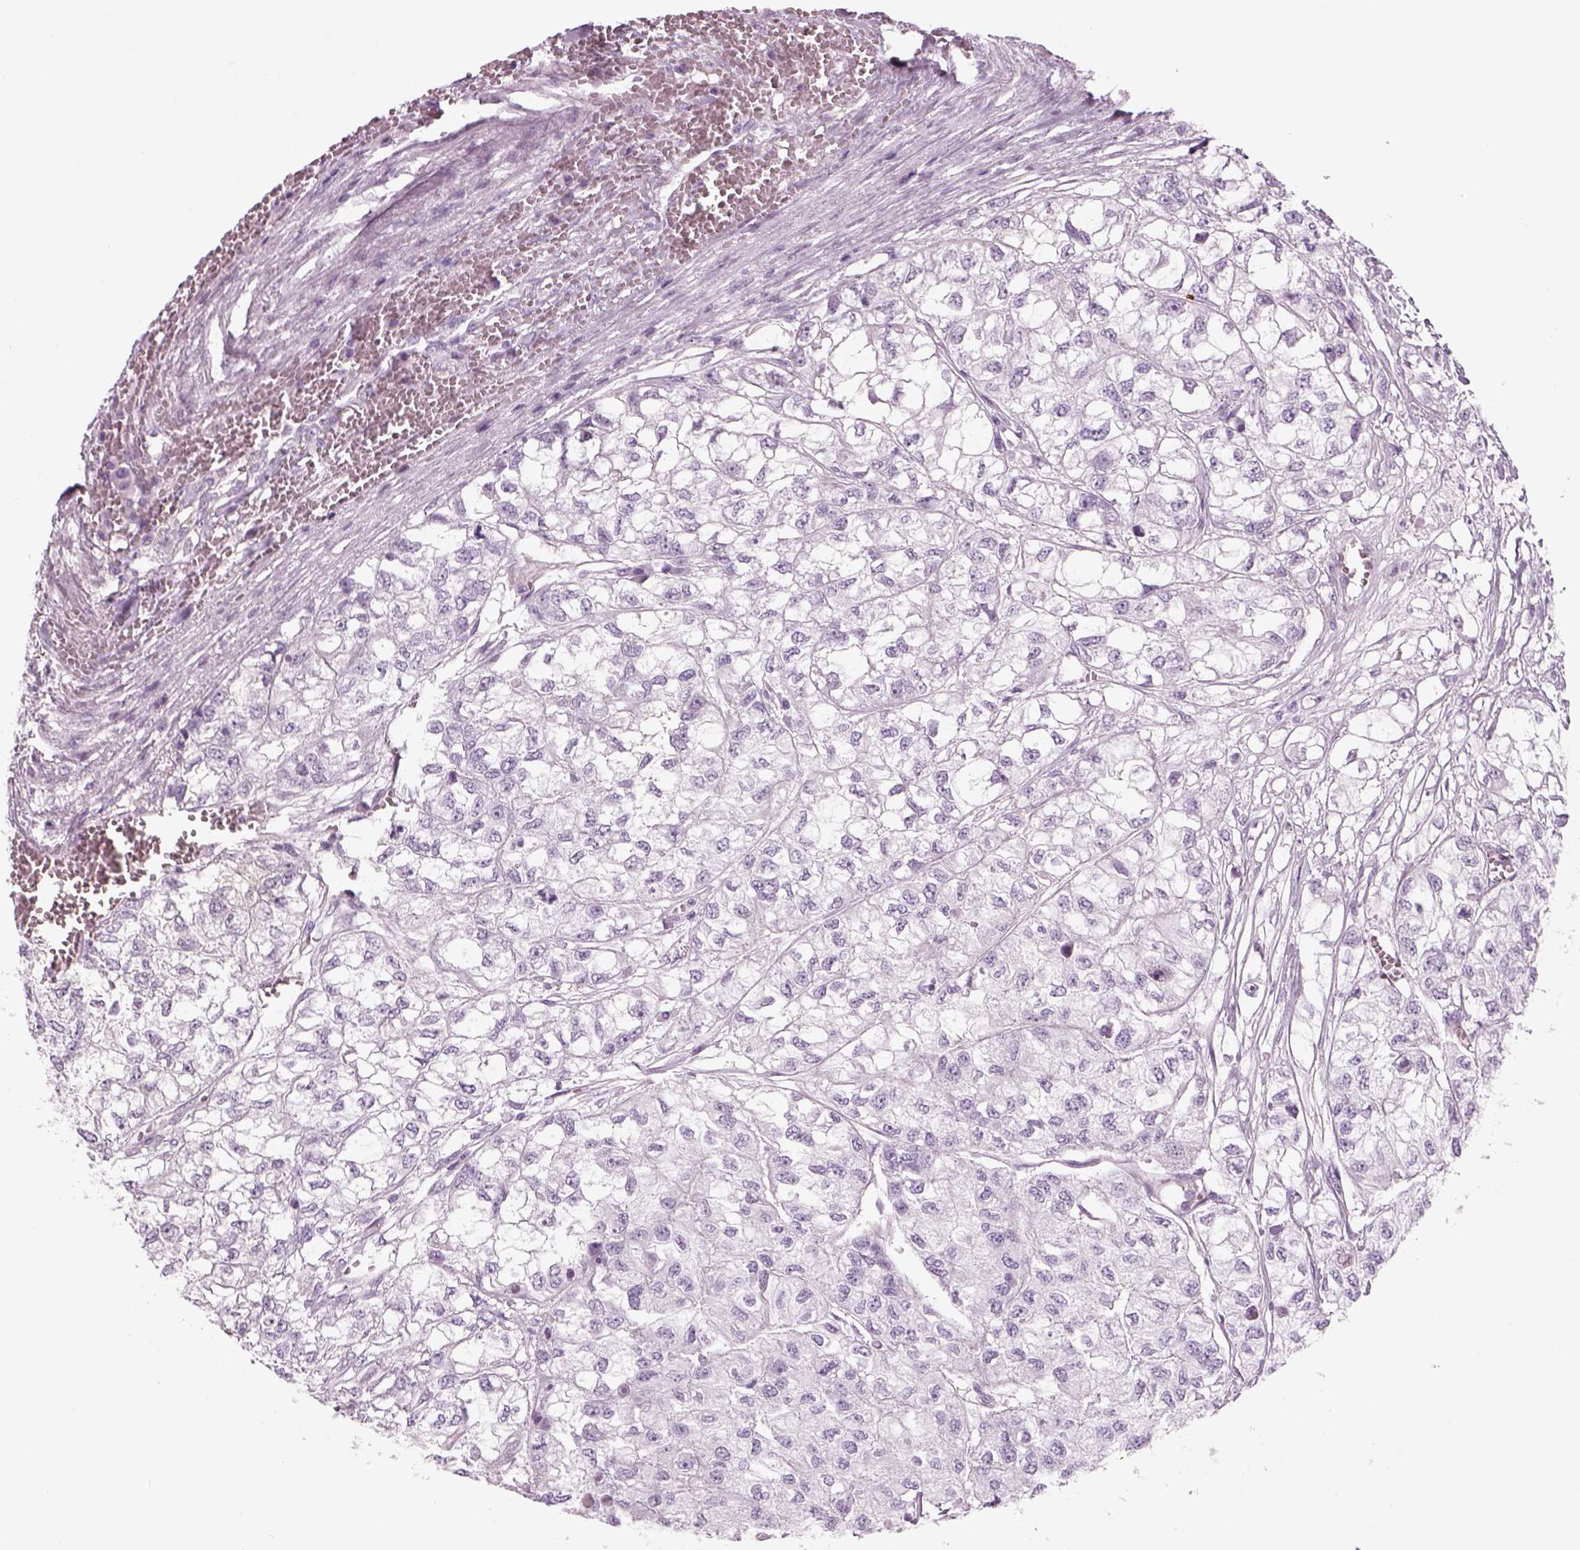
{"staining": {"intensity": "negative", "quantity": "none", "location": "none"}, "tissue": "renal cancer", "cell_type": "Tumor cells", "image_type": "cancer", "snomed": [{"axis": "morphology", "description": "Adenocarcinoma, NOS"}, {"axis": "topography", "description": "Kidney"}], "caption": "The histopathology image reveals no staining of tumor cells in renal cancer.", "gene": "GAS2L2", "patient": {"sex": "male", "age": 56}}